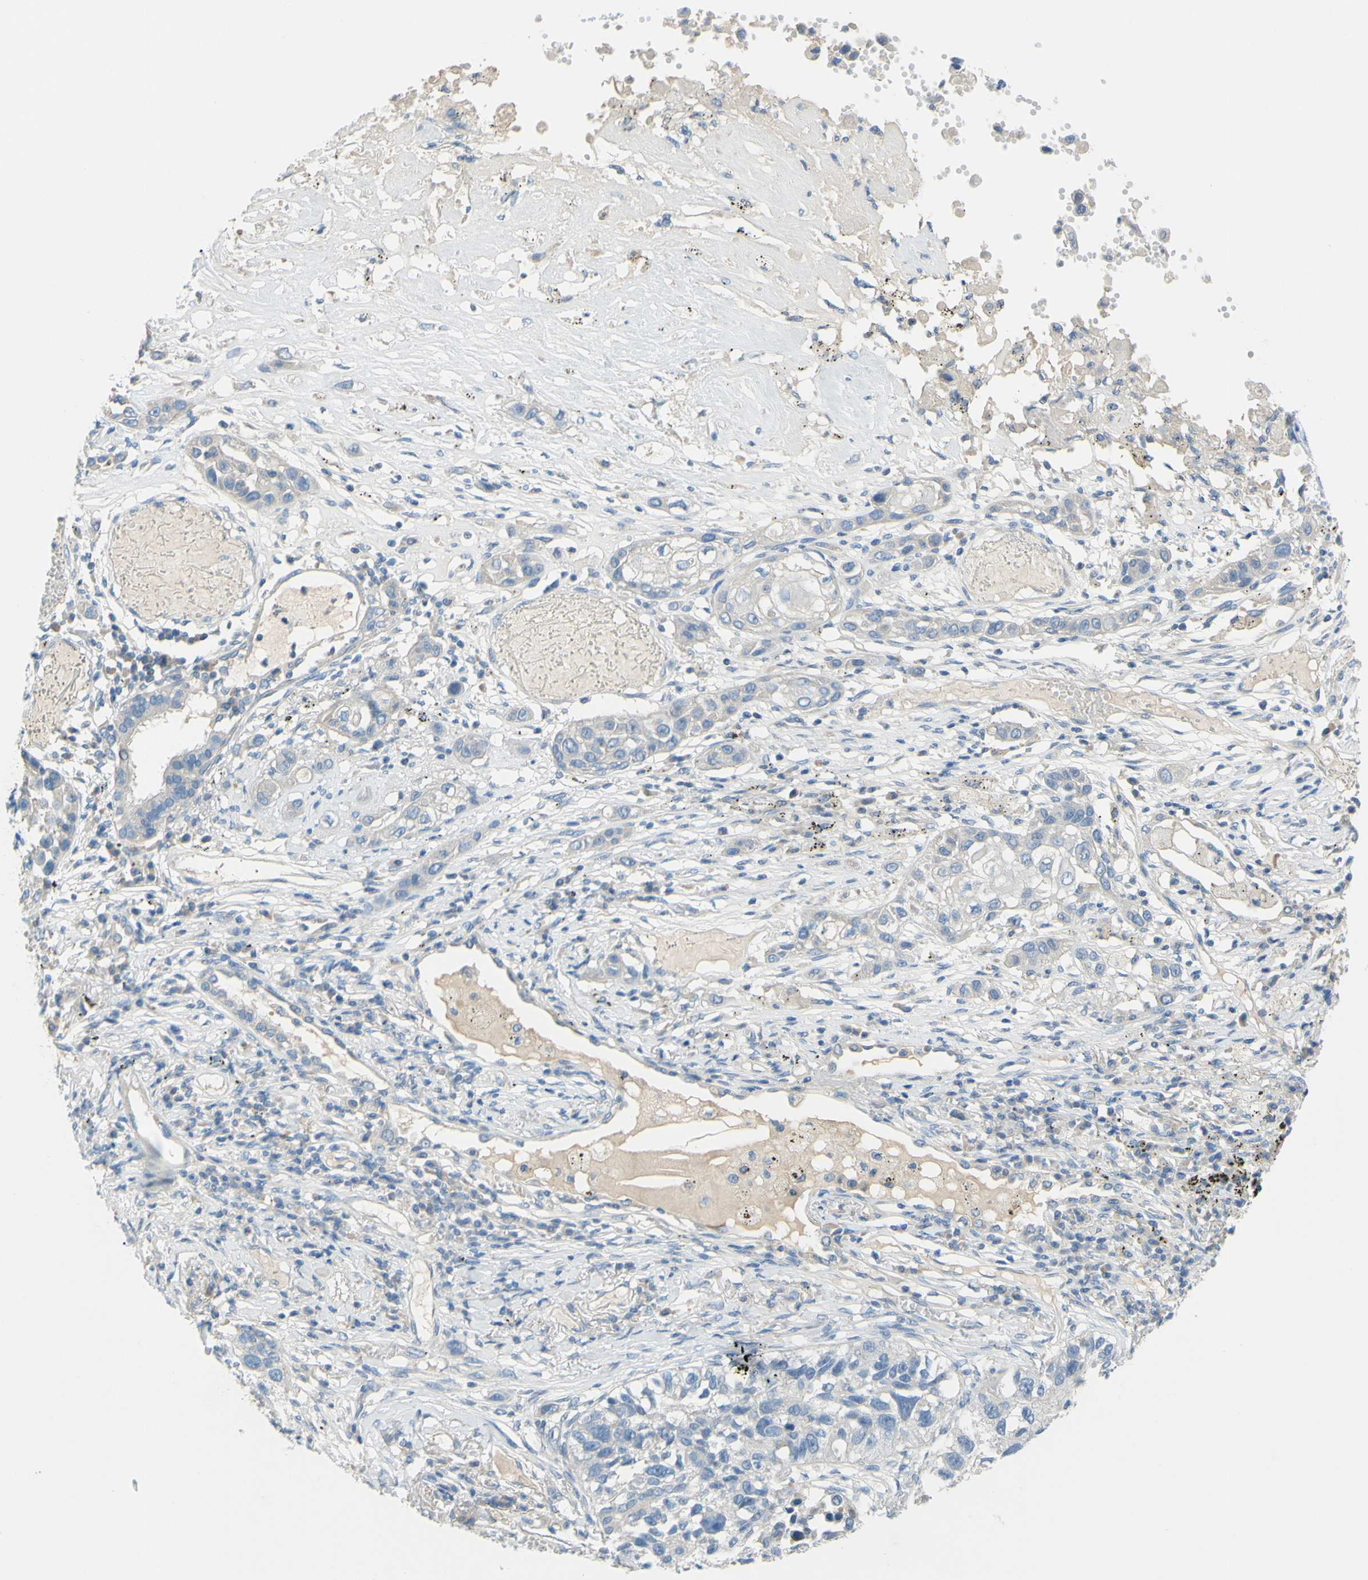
{"staining": {"intensity": "negative", "quantity": "none", "location": "none"}, "tissue": "lung cancer", "cell_type": "Tumor cells", "image_type": "cancer", "snomed": [{"axis": "morphology", "description": "Squamous cell carcinoma, NOS"}, {"axis": "topography", "description": "Lung"}], "caption": "Tumor cells show no significant positivity in squamous cell carcinoma (lung).", "gene": "SLC1A2", "patient": {"sex": "male", "age": 71}}